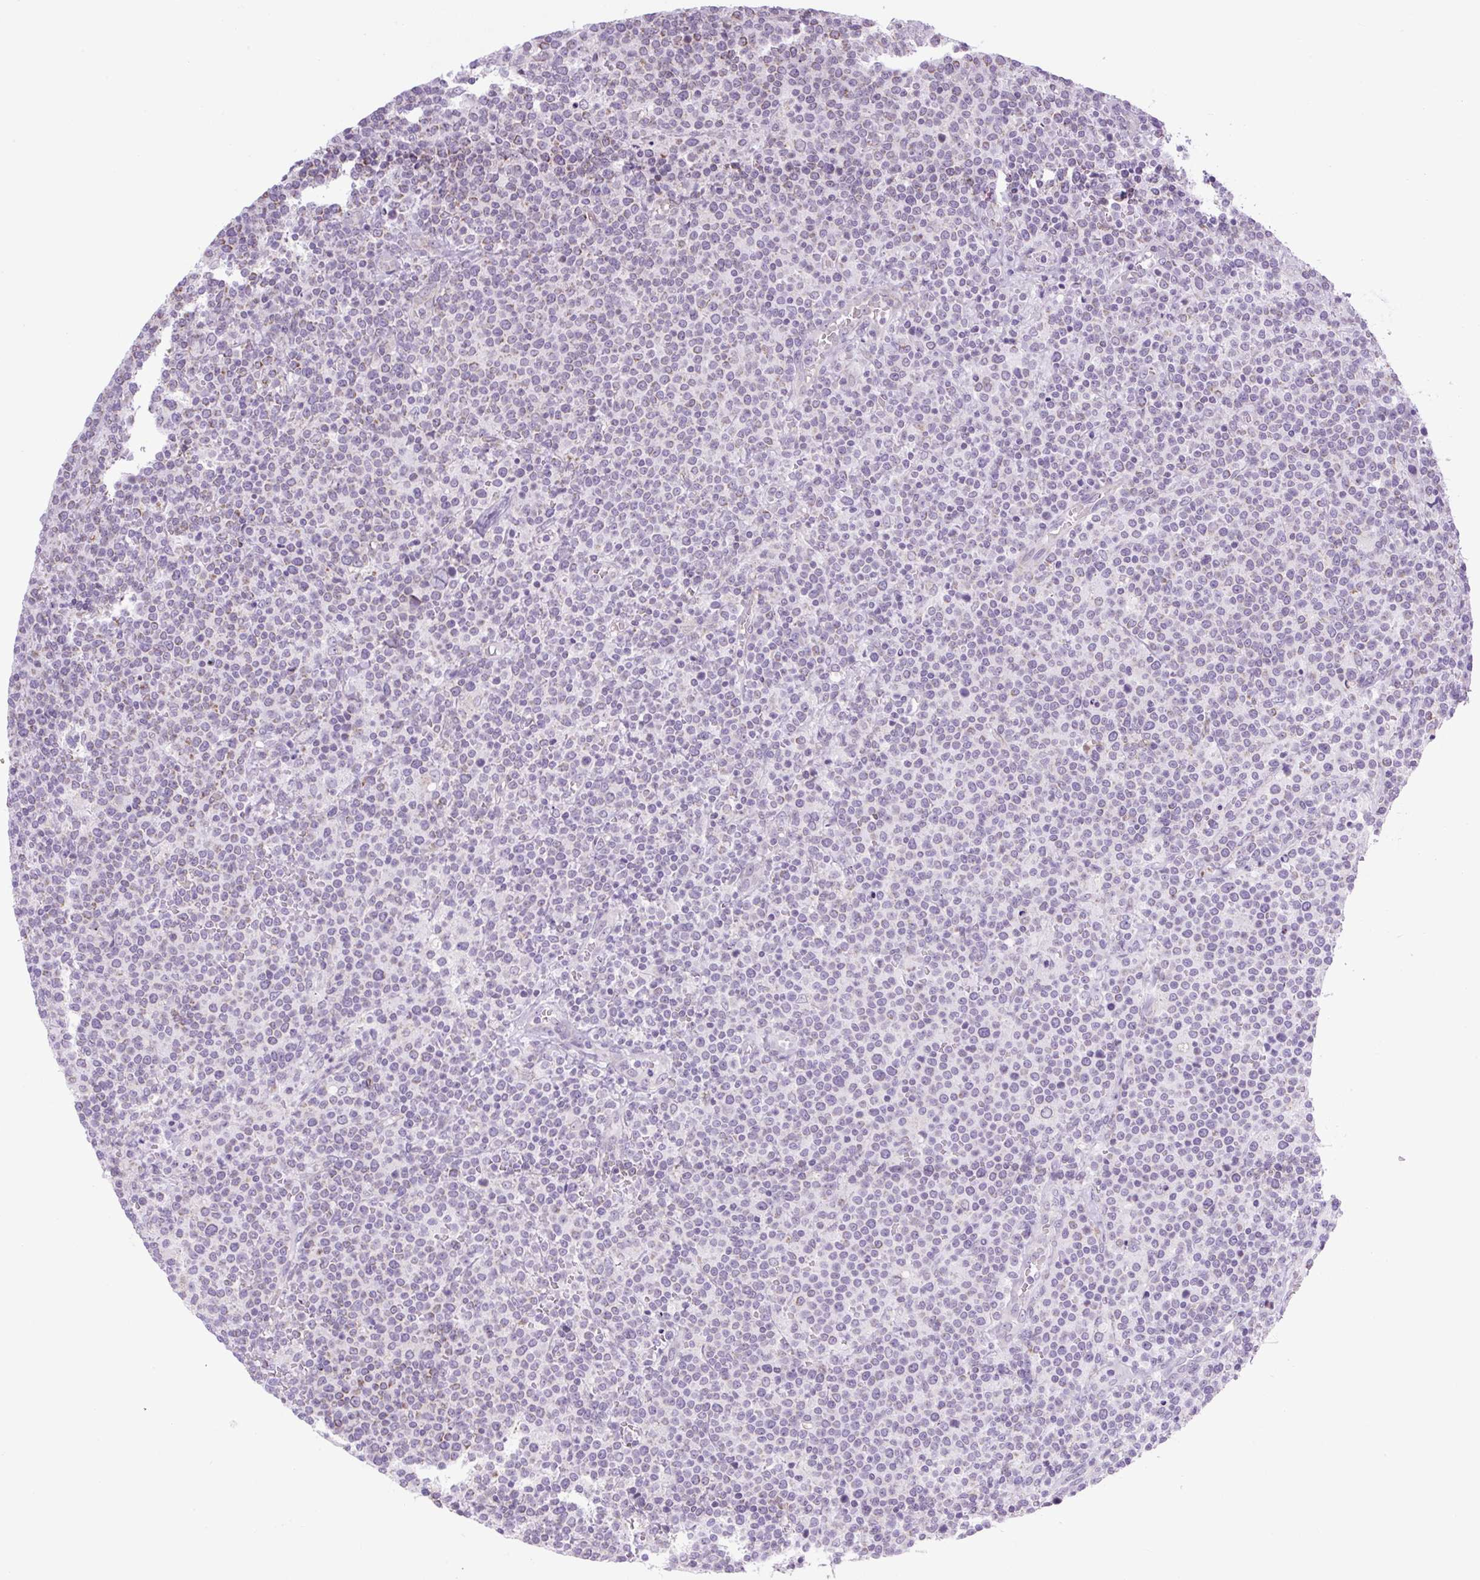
{"staining": {"intensity": "negative", "quantity": "none", "location": "none"}, "tissue": "lymphoma", "cell_type": "Tumor cells", "image_type": "cancer", "snomed": [{"axis": "morphology", "description": "Malignant lymphoma, non-Hodgkin's type, High grade"}, {"axis": "topography", "description": "Lymph node"}], "caption": "The IHC image has no significant positivity in tumor cells of high-grade malignant lymphoma, non-Hodgkin's type tissue.", "gene": "RNASE10", "patient": {"sex": "male", "age": 61}}